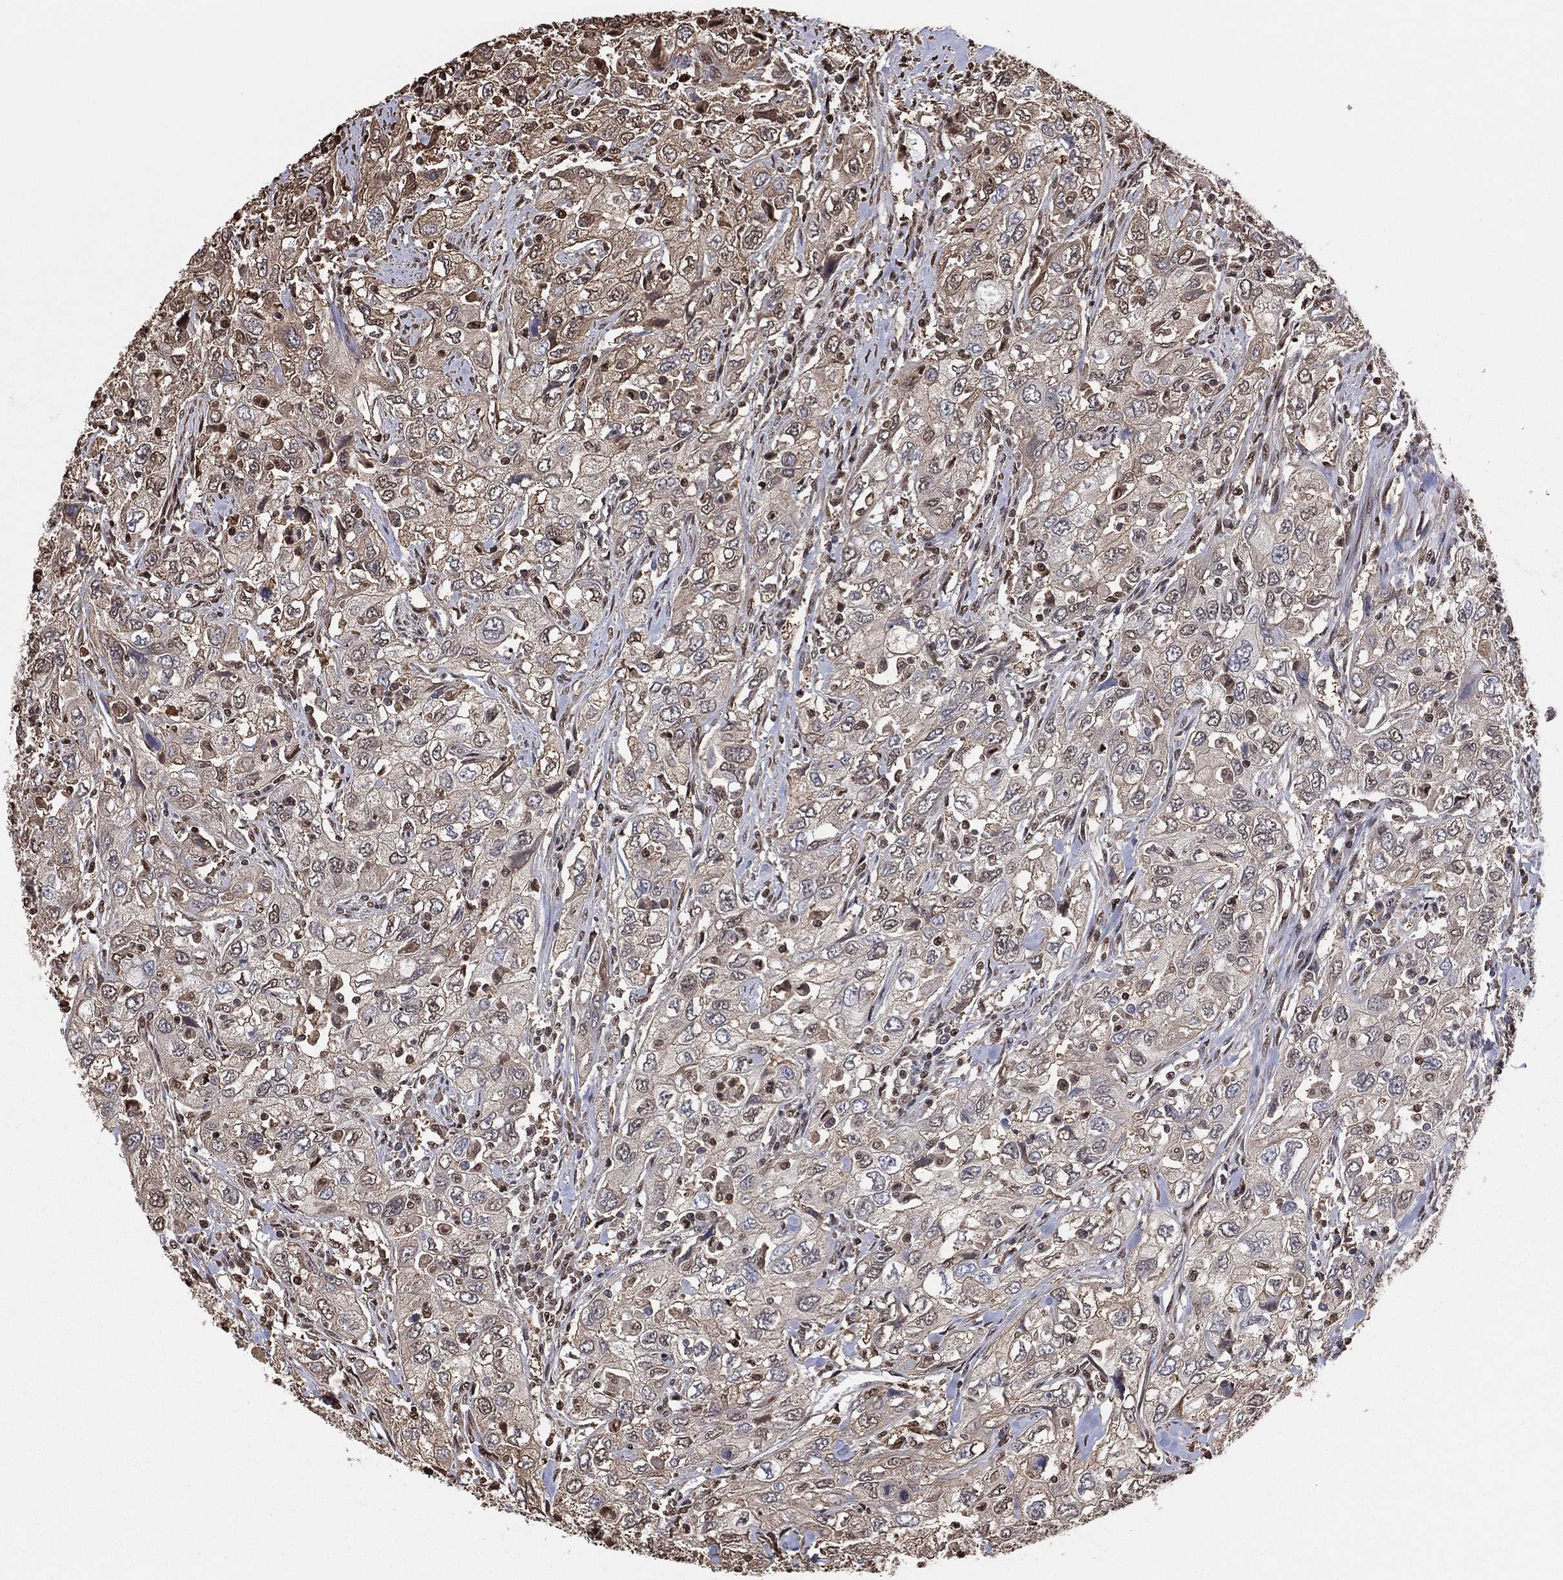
{"staining": {"intensity": "negative", "quantity": "none", "location": "none"}, "tissue": "urothelial cancer", "cell_type": "Tumor cells", "image_type": "cancer", "snomed": [{"axis": "morphology", "description": "Urothelial carcinoma, High grade"}, {"axis": "topography", "description": "Urinary bladder"}], "caption": "This is an immunohistochemistry (IHC) micrograph of urothelial cancer. There is no expression in tumor cells.", "gene": "GAPDH", "patient": {"sex": "male", "age": 76}}